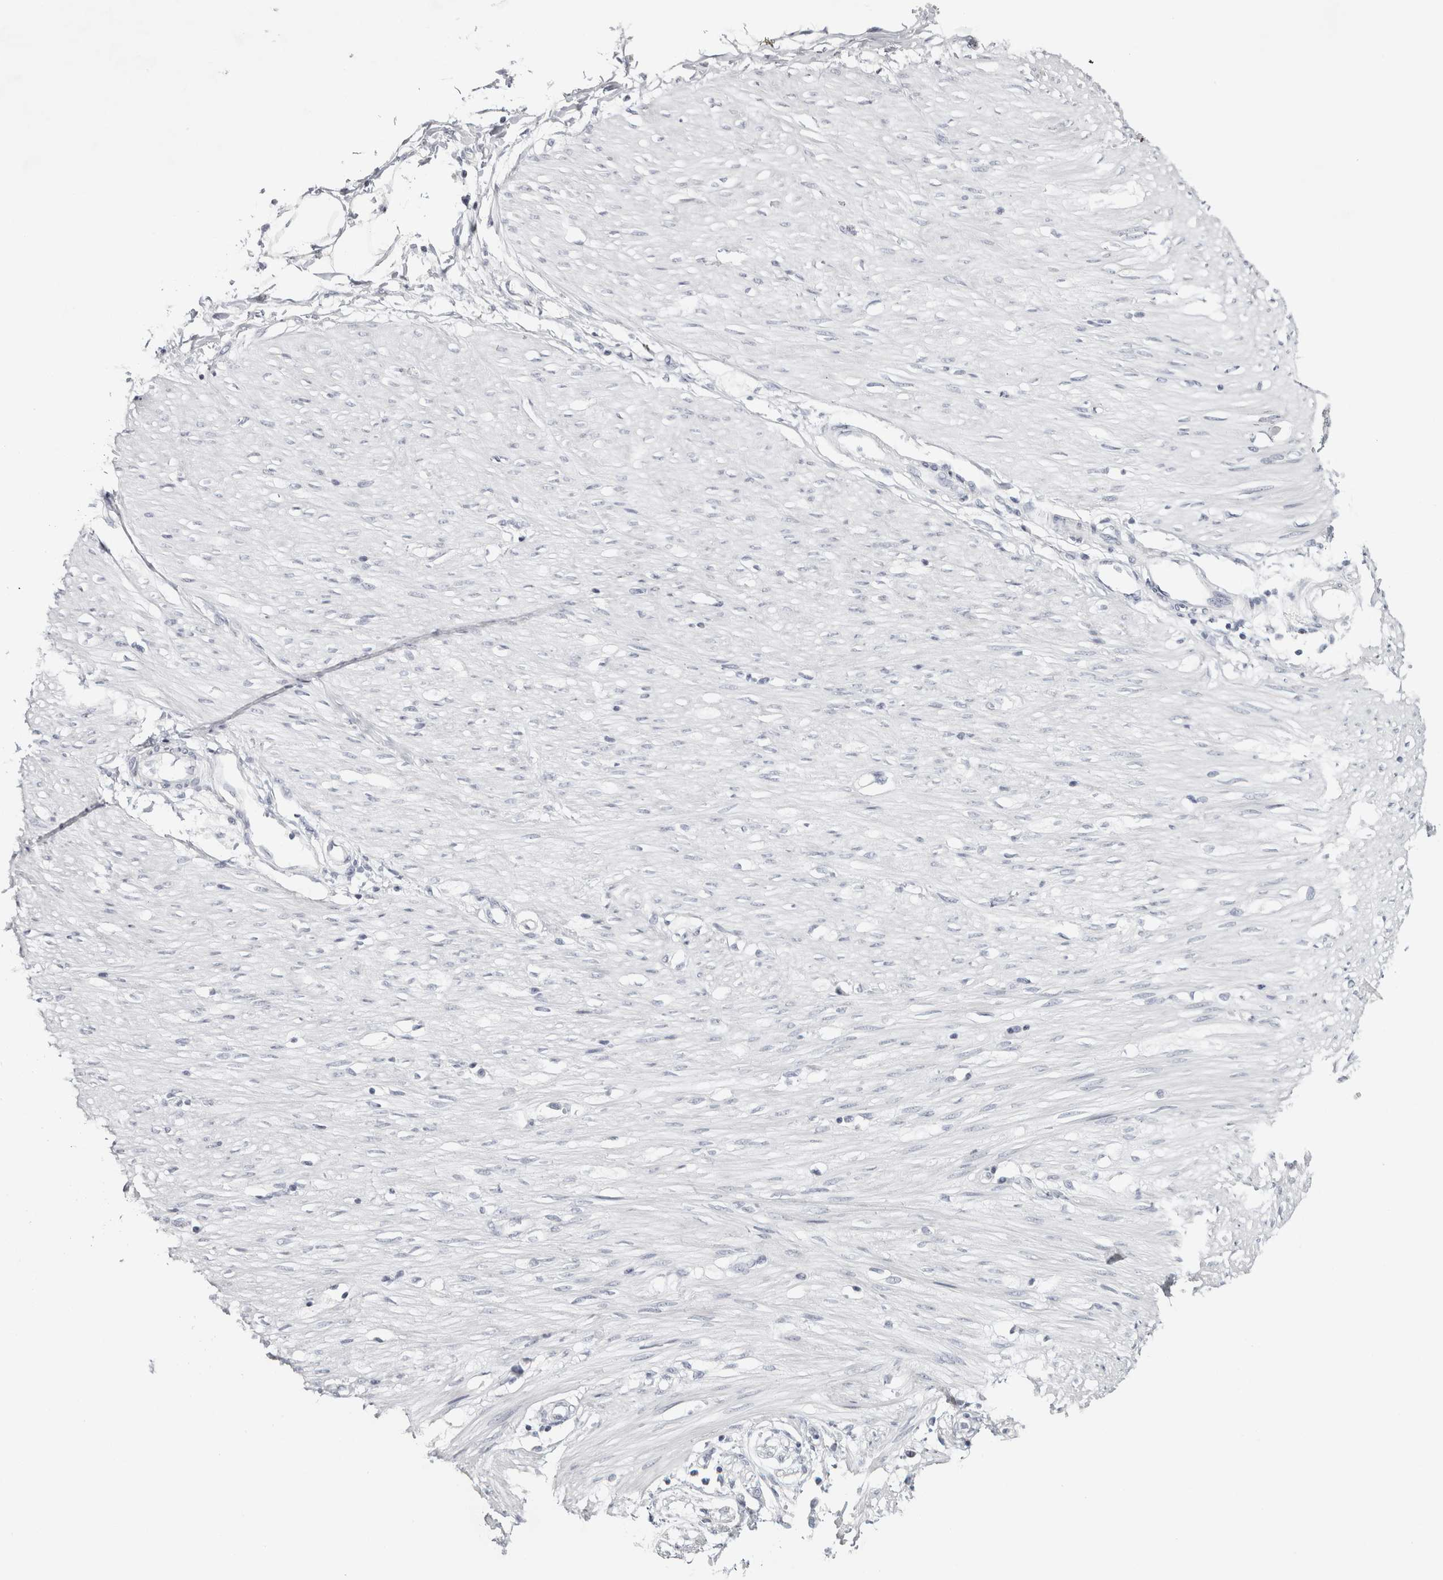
{"staining": {"intensity": "negative", "quantity": "none", "location": "none"}, "tissue": "adipose tissue", "cell_type": "Adipocytes", "image_type": "normal", "snomed": [{"axis": "morphology", "description": "Normal tissue, NOS"}, {"axis": "morphology", "description": "Adenocarcinoma, NOS"}, {"axis": "topography", "description": "Colon"}, {"axis": "topography", "description": "Peripheral nerve tissue"}], "caption": "There is no significant expression in adipocytes of adipose tissue. (Brightfield microscopy of DAB IHC at high magnification).", "gene": "RPH3AL", "patient": {"sex": "male", "age": 14}}